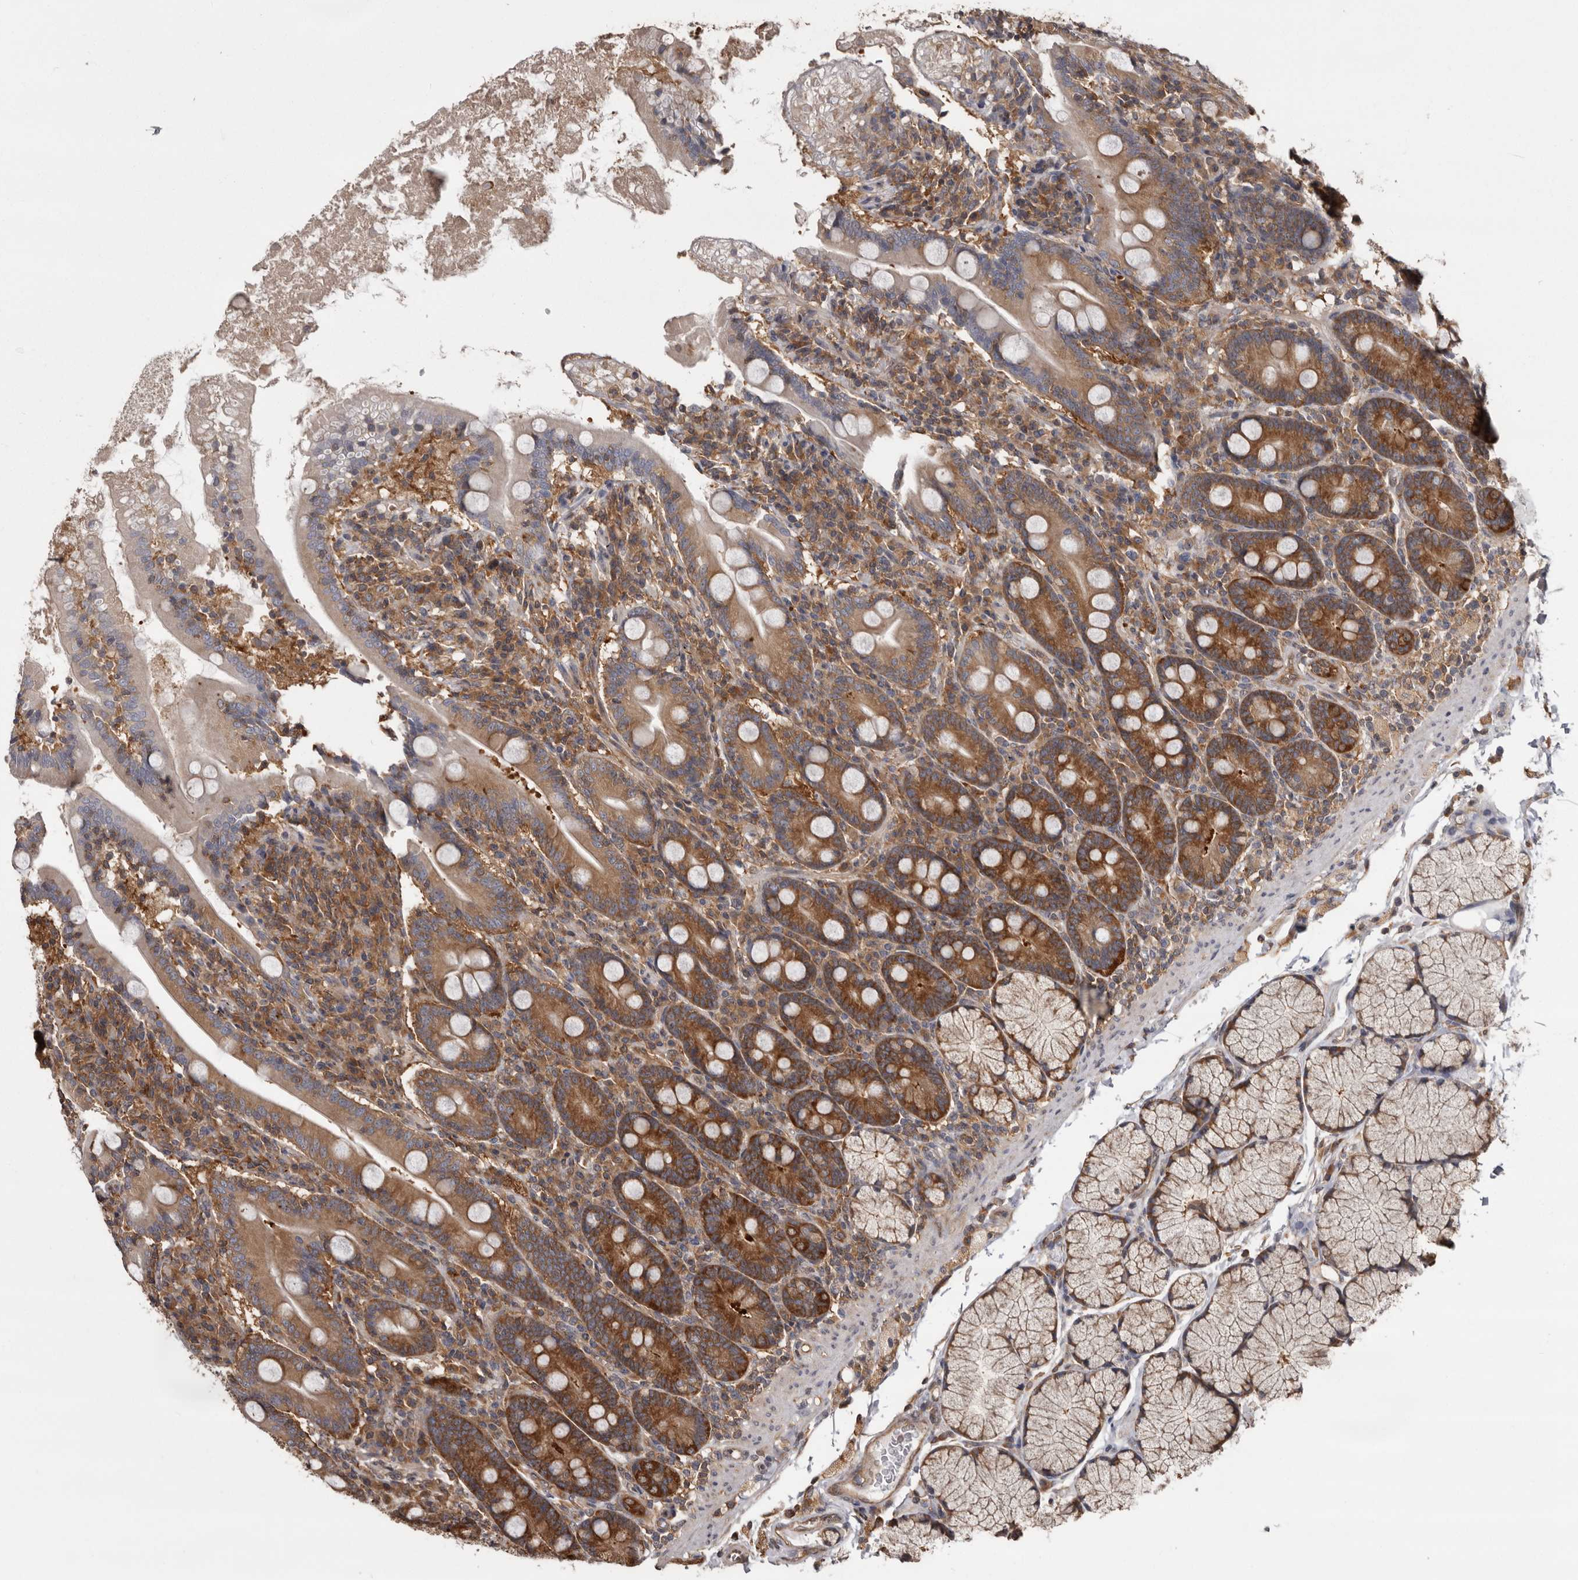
{"staining": {"intensity": "moderate", "quantity": "25%-75%", "location": "cytoplasmic/membranous"}, "tissue": "duodenum", "cell_type": "Glandular cells", "image_type": "normal", "snomed": [{"axis": "morphology", "description": "Normal tissue, NOS"}, {"axis": "topography", "description": "Duodenum"}], "caption": "Human duodenum stained with a brown dye shows moderate cytoplasmic/membranous positive positivity in about 25%-75% of glandular cells.", "gene": "DARS1", "patient": {"sex": "male", "age": 35}}